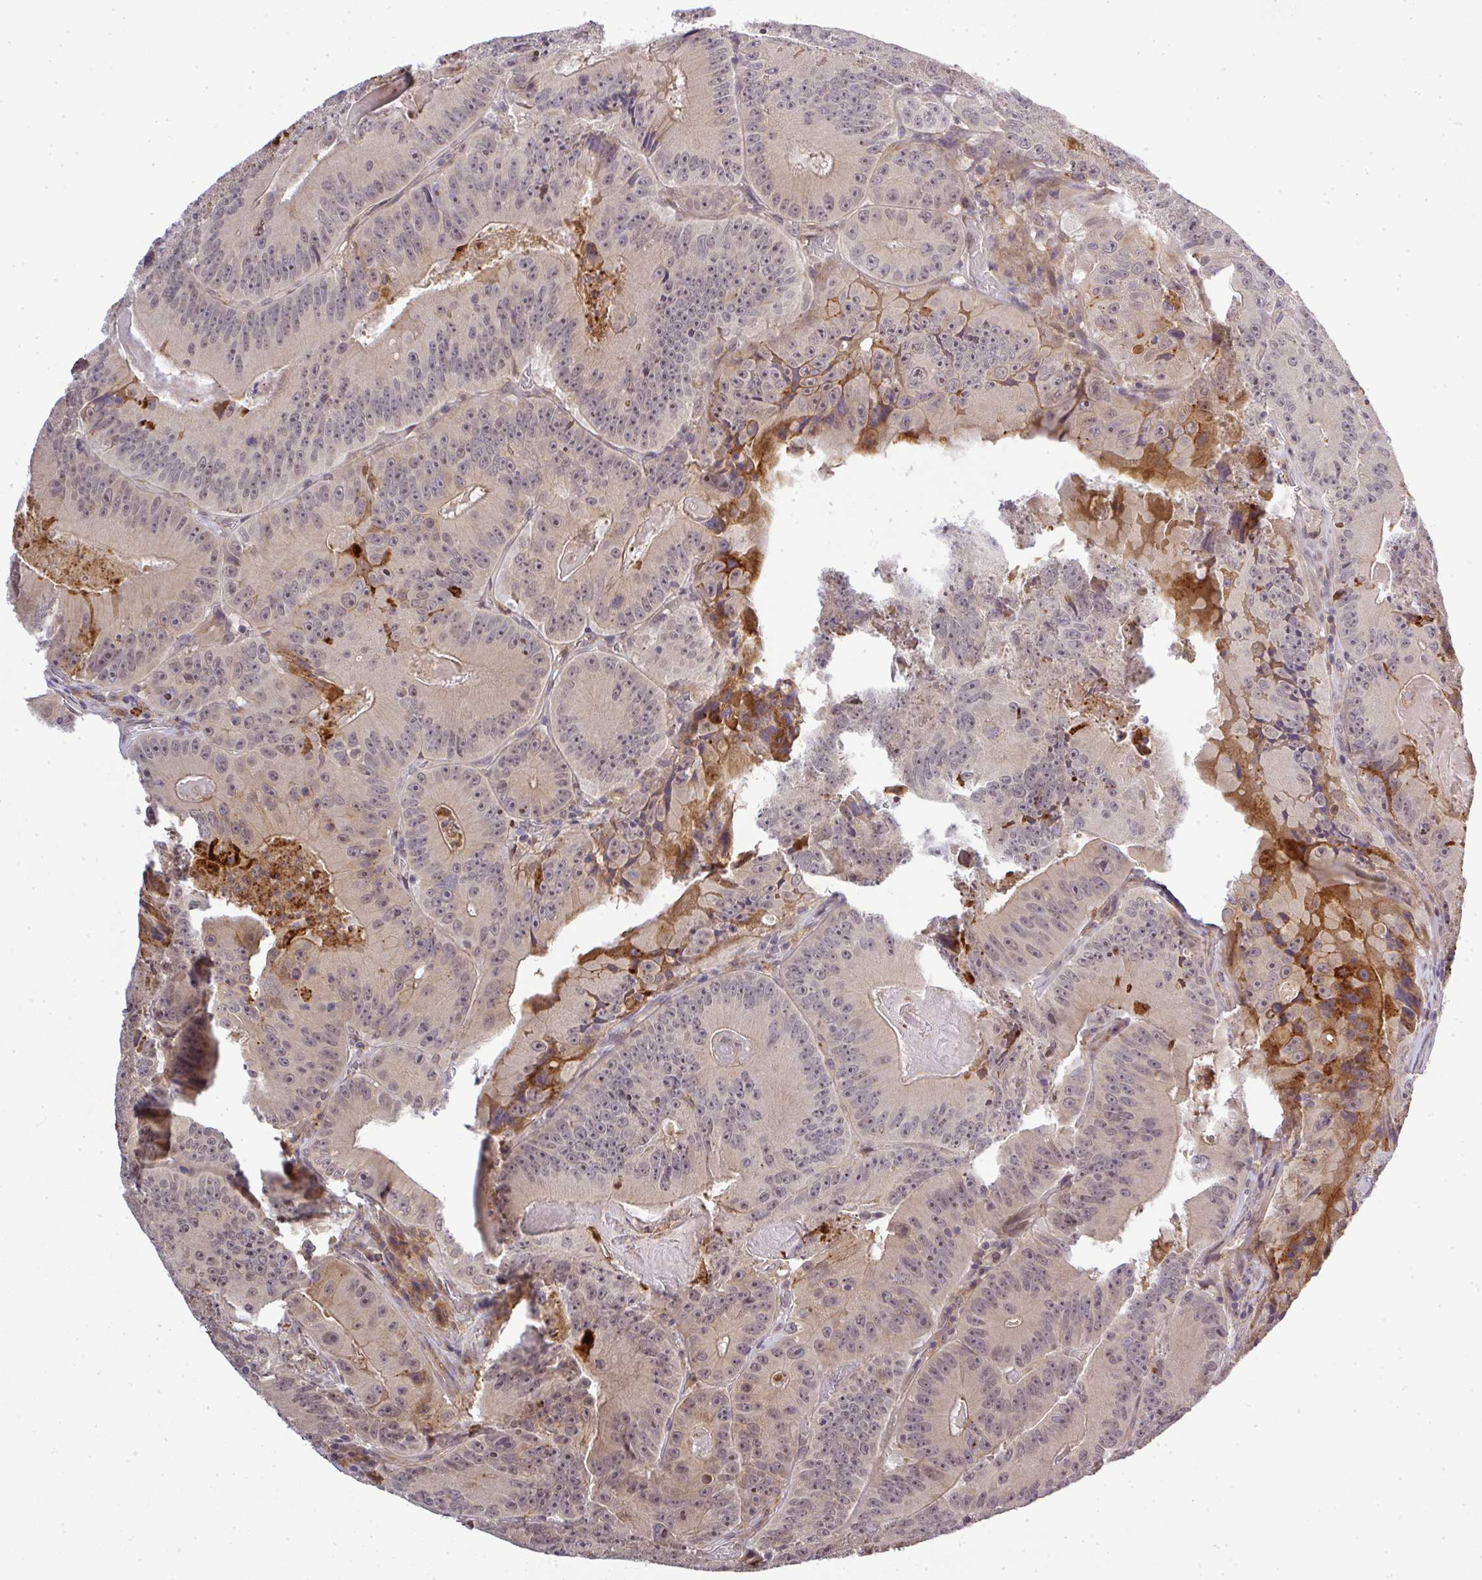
{"staining": {"intensity": "negative", "quantity": "none", "location": "none"}, "tissue": "colorectal cancer", "cell_type": "Tumor cells", "image_type": "cancer", "snomed": [{"axis": "morphology", "description": "Adenocarcinoma, NOS"}, {"axis": "topography", "description": "Colon"}], "caption": "The micrograph exhibits no significant staining in tumor cells of colorectal adenocarcinoma.", "gene": "FAM153A", "patient": {"sex": "female", "age": 86}}